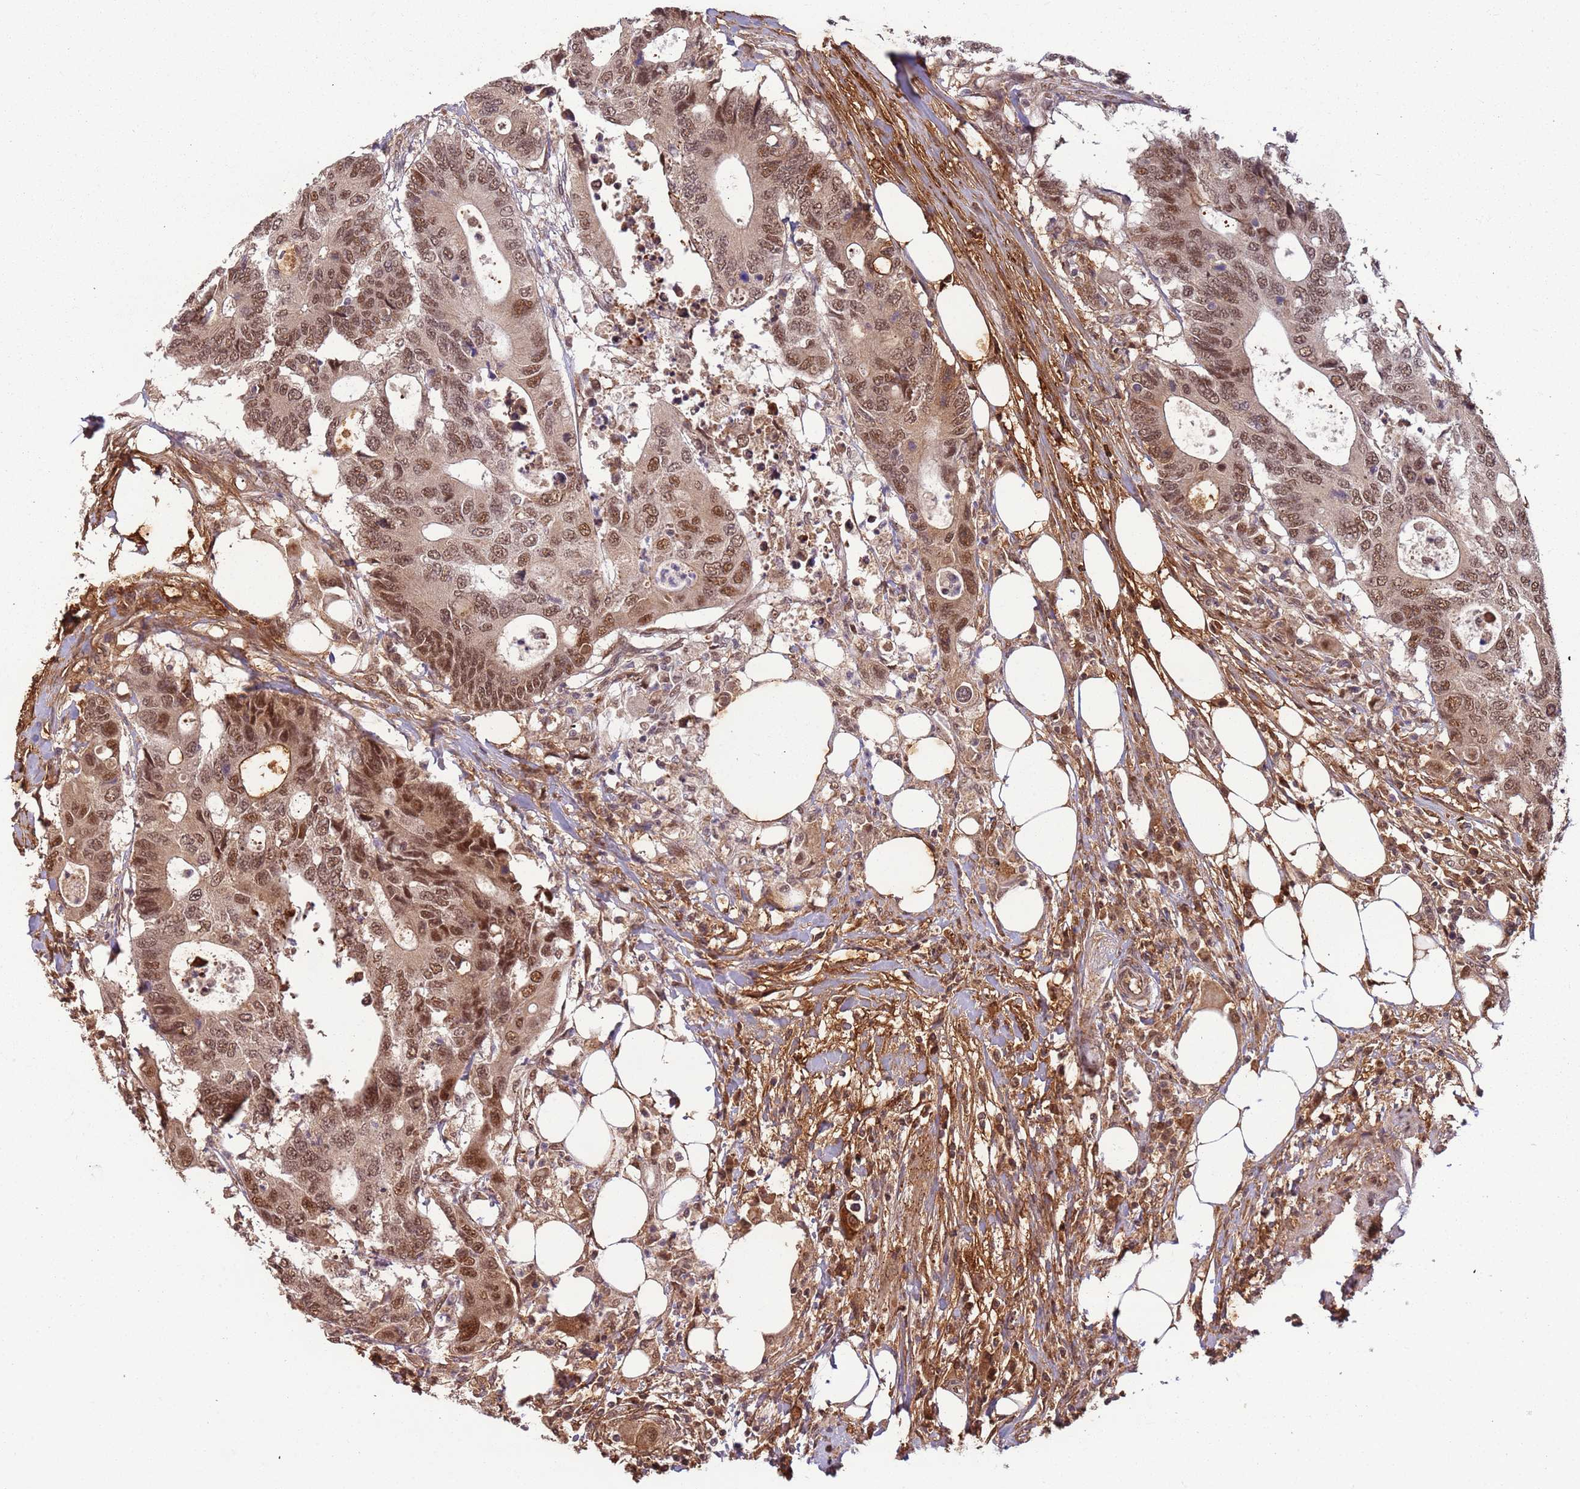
{"staining": {"intensity": "moderate", "quantity": ">75%", "location": "nuclear"}, "tissue": "colorectal cancer", "cell_type": "Tumor cells", "image_type": "cancer", "snomed": [{"axis": "morphology", "description": "Adenocarcinoma, NOS"}, {"axis": "topography", "description": "Colon"}], "caption": "Human colorectal adenocarcinoma stained for a protein (brown) reveals moderate nuclear positive staining in about >75% of tumor cells.", "gene": "POLR3H", "patient": {"sex": "male", "age": 71}}